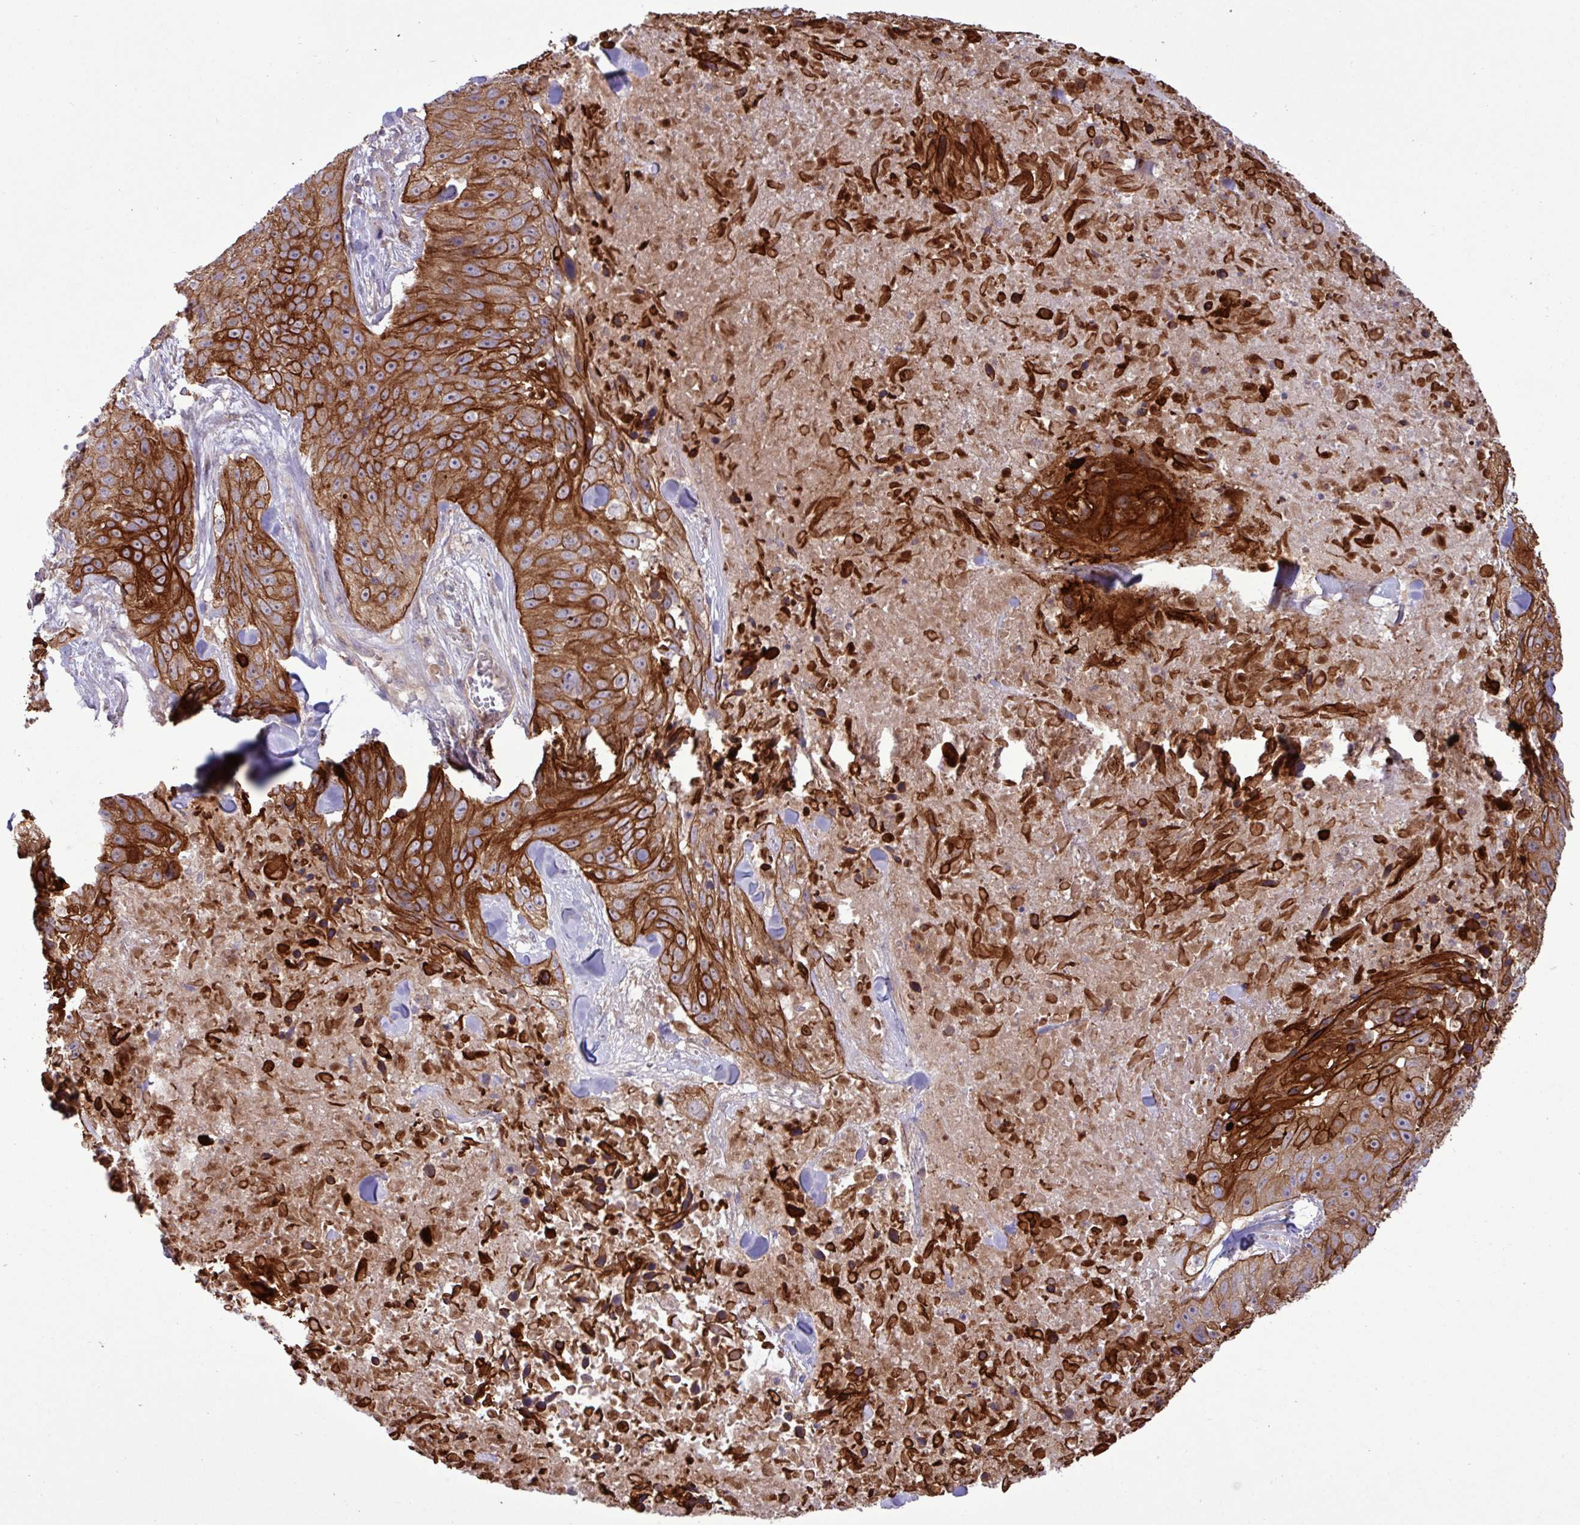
{"staining": {"intensity": "strong", "quantity": ">75%", "location": "cytoplasmic/membranous"}, "tissue": "skin cancer", "cell_type": "Tumor cells", "image_type": "cancer", "snomed": [{"axis": "morphology", "description": "Squamous cell carcinoma, NOS"}, {"axis": "topography", "description": "Skin"}], "caption": "Squamous cell carcinoma (skin) stained with a protein marker demonstrates strong staining in tumor cells.", "gene": "CNTRL", "patient": {"sex": "female", "age": 87}}